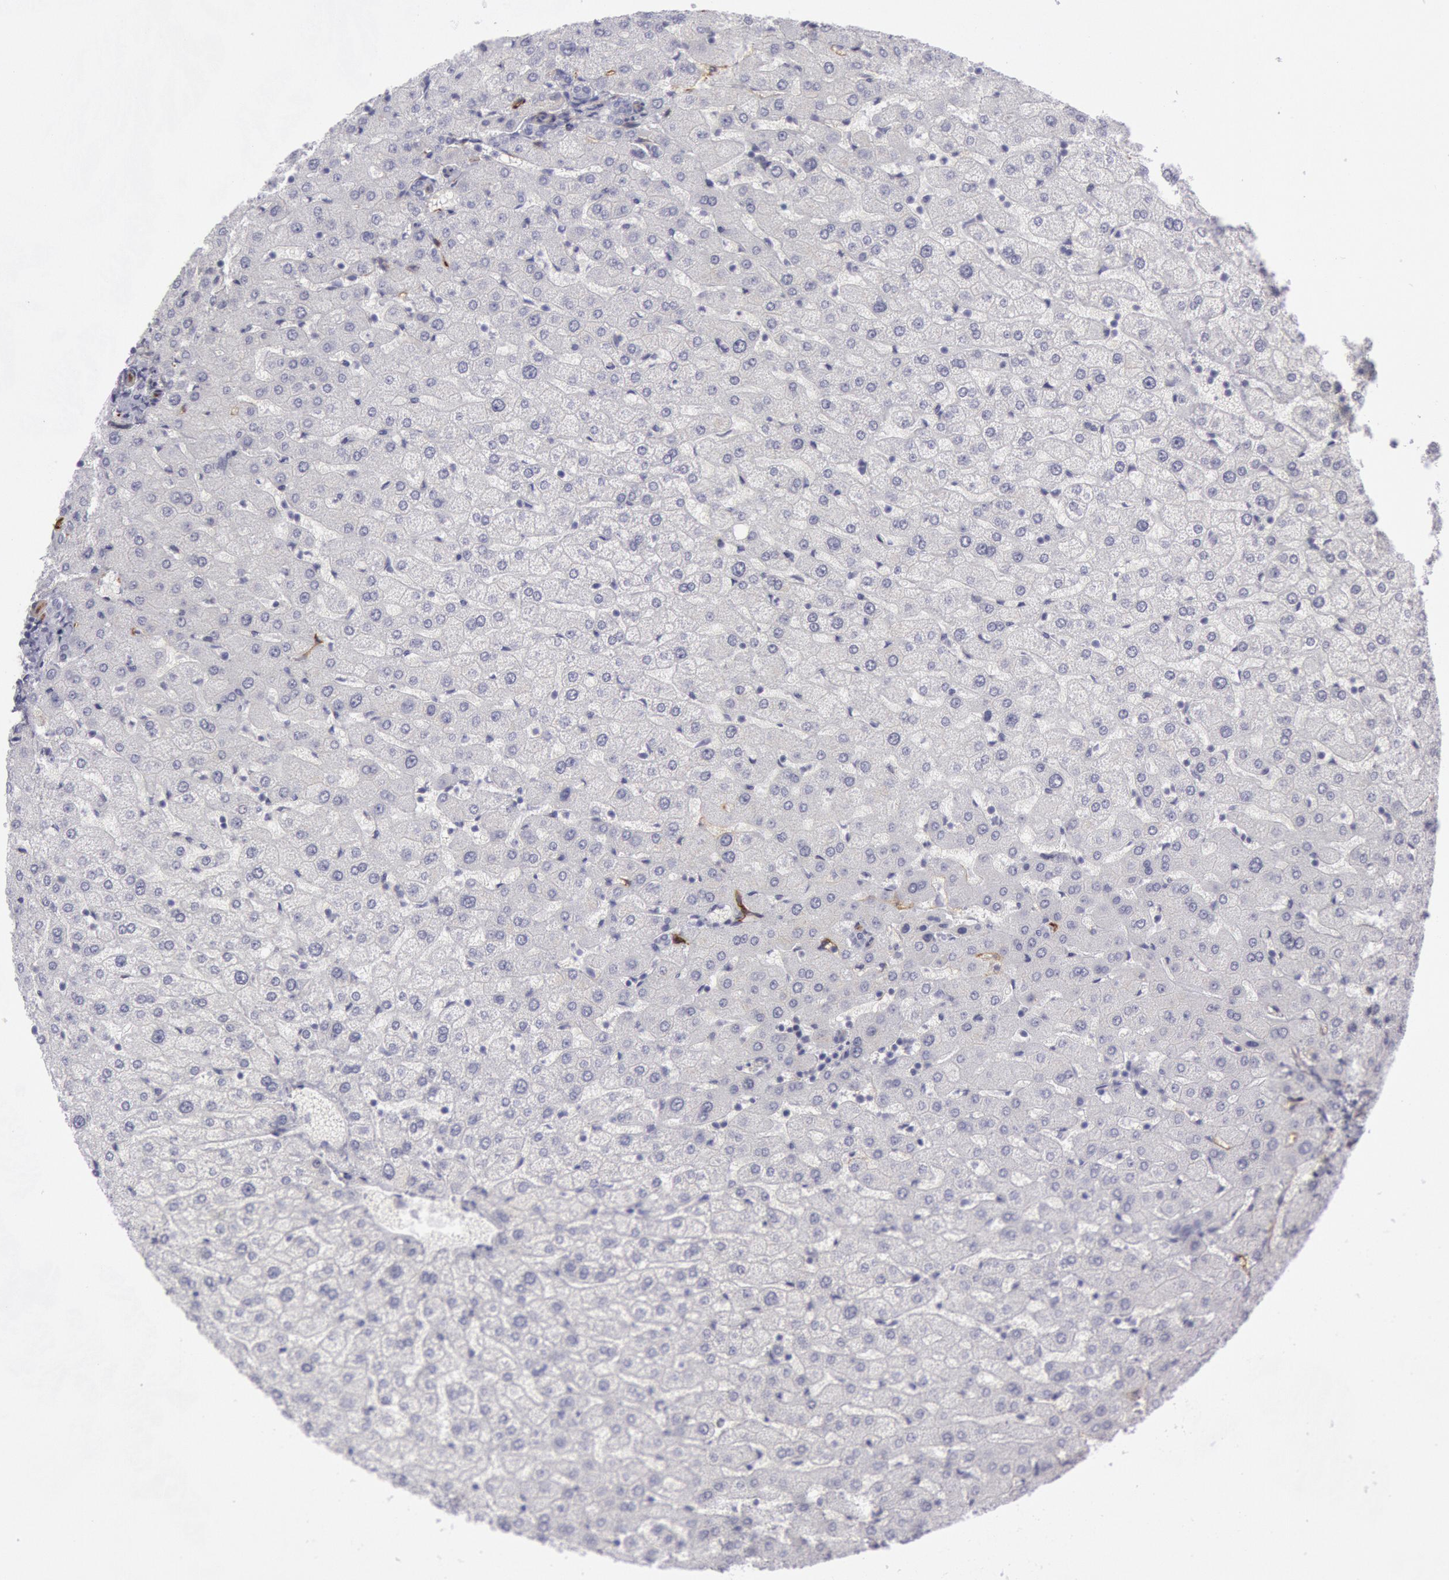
{"staining": {"intensity": "negative", "quantity": "none", "location": "none"}, "tissue": "liver", "cell_type": "Cholangiocytes", "image_type": "normal", "snomed": [{"axis": "morphology", "description": "Normal tissue, NOS"}, {"axis": "morphology", "description": "Fibrosis, NOS"}, {"axis": "topography", "description": "Liver"}], "caption": "IHC of unremarkable human liver displays no staining in cholangiocytes.", "gene": "CDH13", "patient": {"sex": "female", "age": 29}}